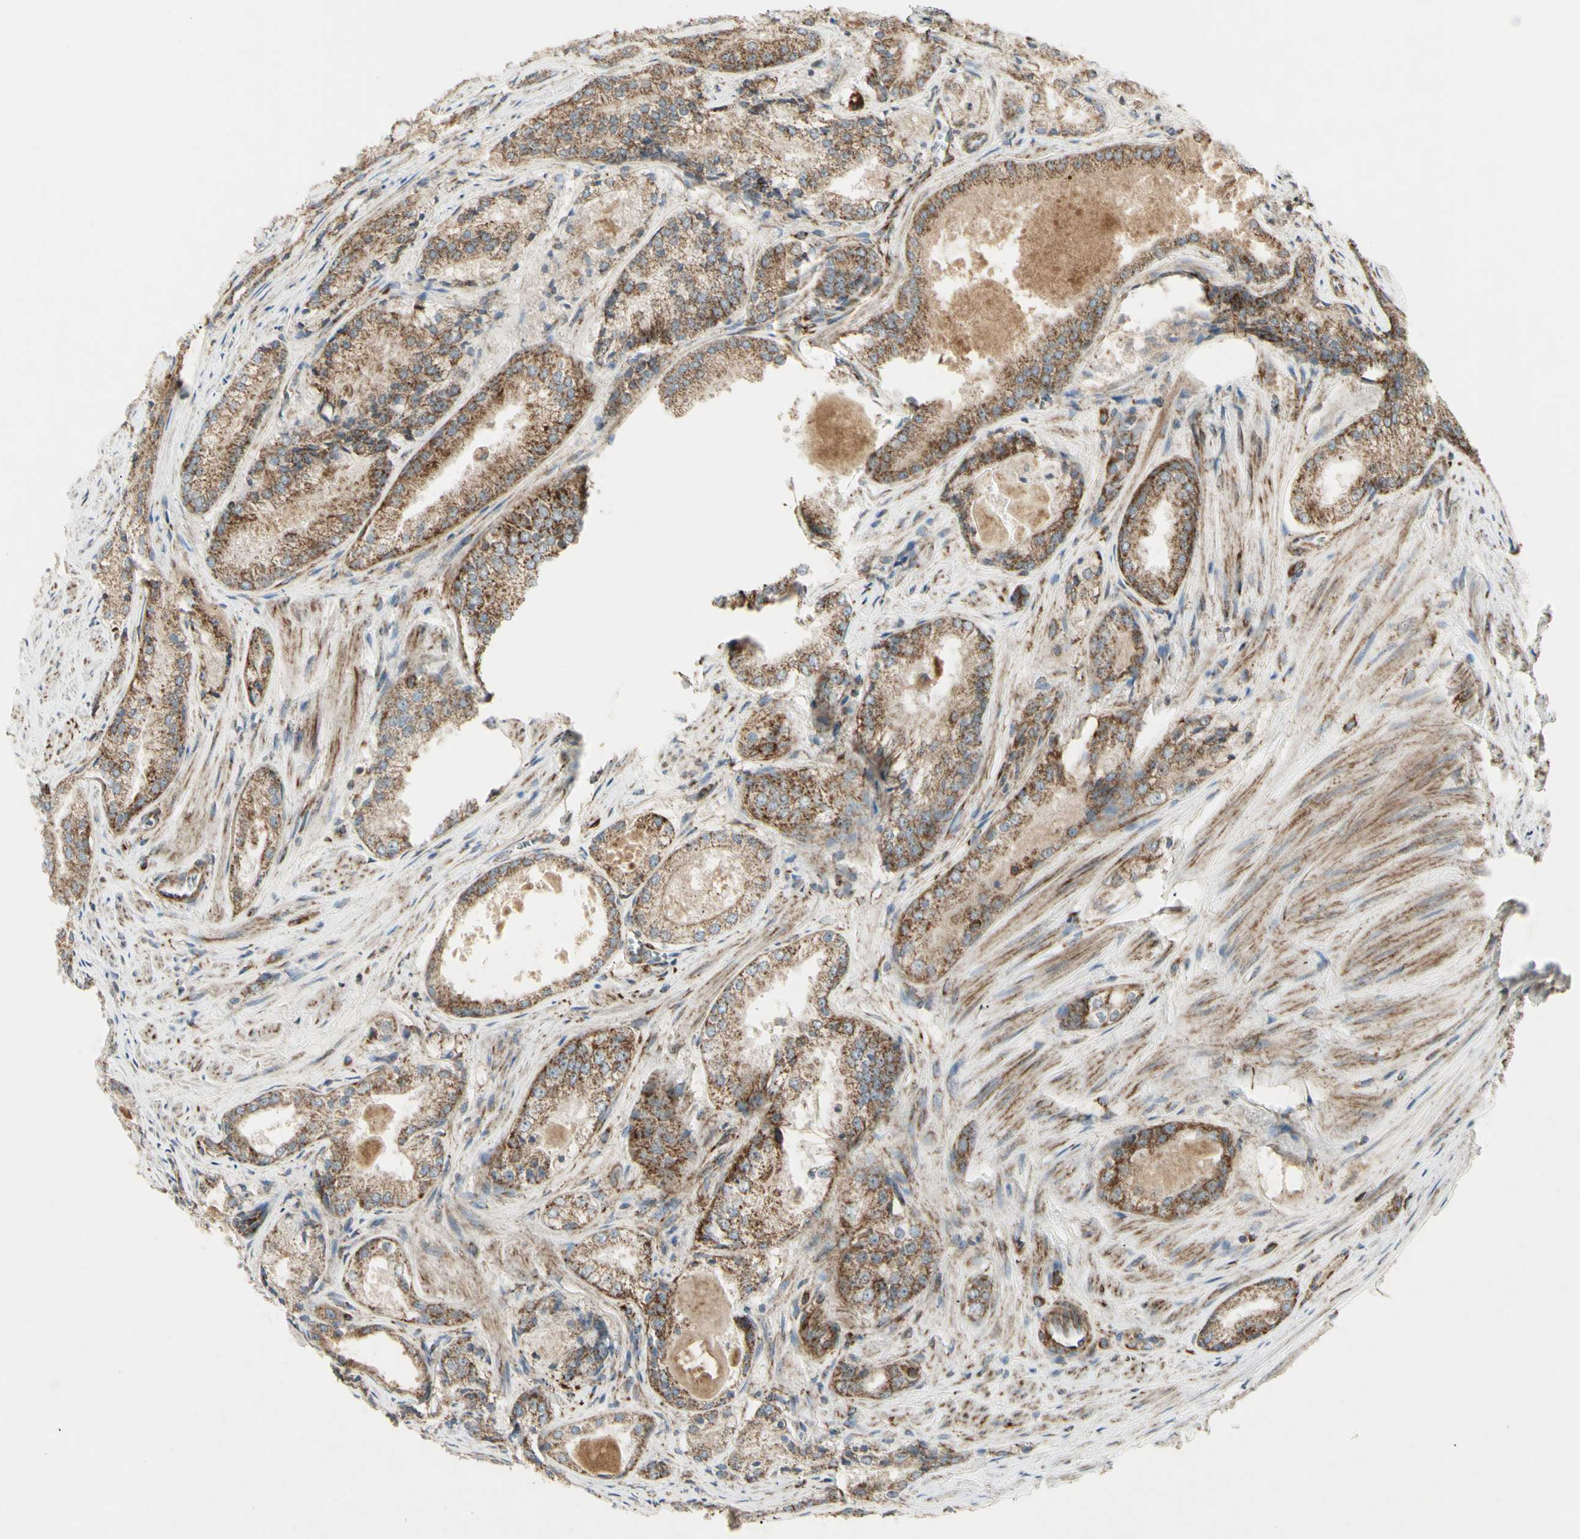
{"staining": {"intensity": "strong", "quantity": ">75%", "location": "cytoplasmic/membranous"}, "tissue": "prostate cancer", "cell_type": "Tumor cells", "image_type": "cancer", "snomed": [{"axis": "morphology", "description": "Adenocarcinoma, Low grade"}, {"axis": "topography", "description": "Prostate"}], "caption": "Immunohistochemistry of prostate cancer (adenocarcinoma (low-grade)) displays high levels of strong cytoplasmic/membranous expression in approximately >75% of tumor cells.", "gene": "CYB5R1", "patient": {"sex": "male", "age": 60}}